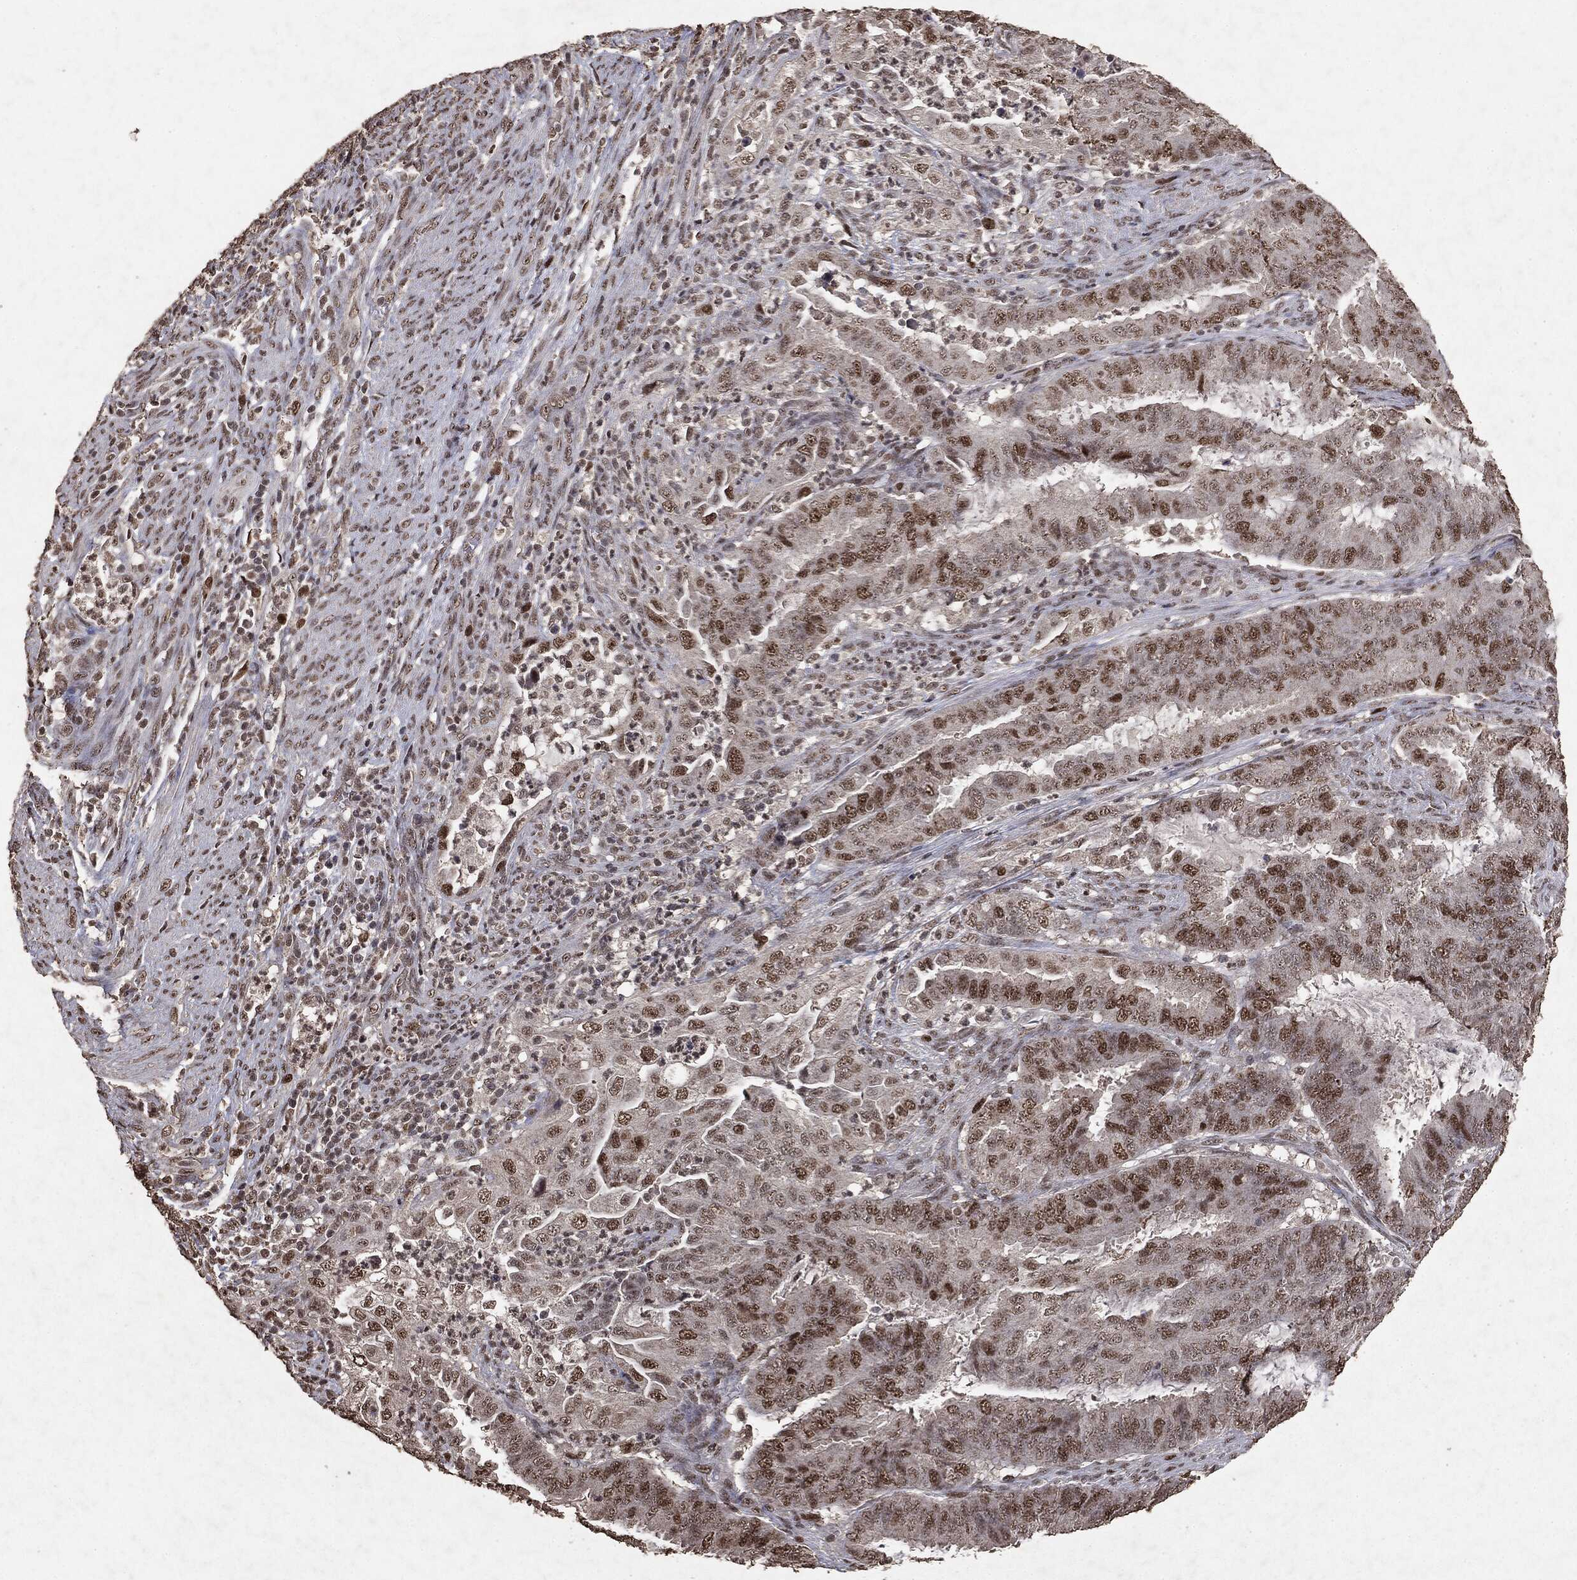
{"staining": {"intensity": "moderate", "quantity": ">75%", "location": "nuclear"}, "tissue": "endometrial cancer", "cell_type": "Tumor cells", "image_type": "cancer", "snomed": [{"axis": "morphology", "description": "Adenocarcinoma, NOS"}, {"axis": "topography", "description": "Endometrium"}], "caption": "Endometrial cancer stained with a brown dye exhibits moderate nuclear positive expression in about >75% of tumor cells.", "gene": "RAD18", "patient": {"sex": "female", "age": 51}}